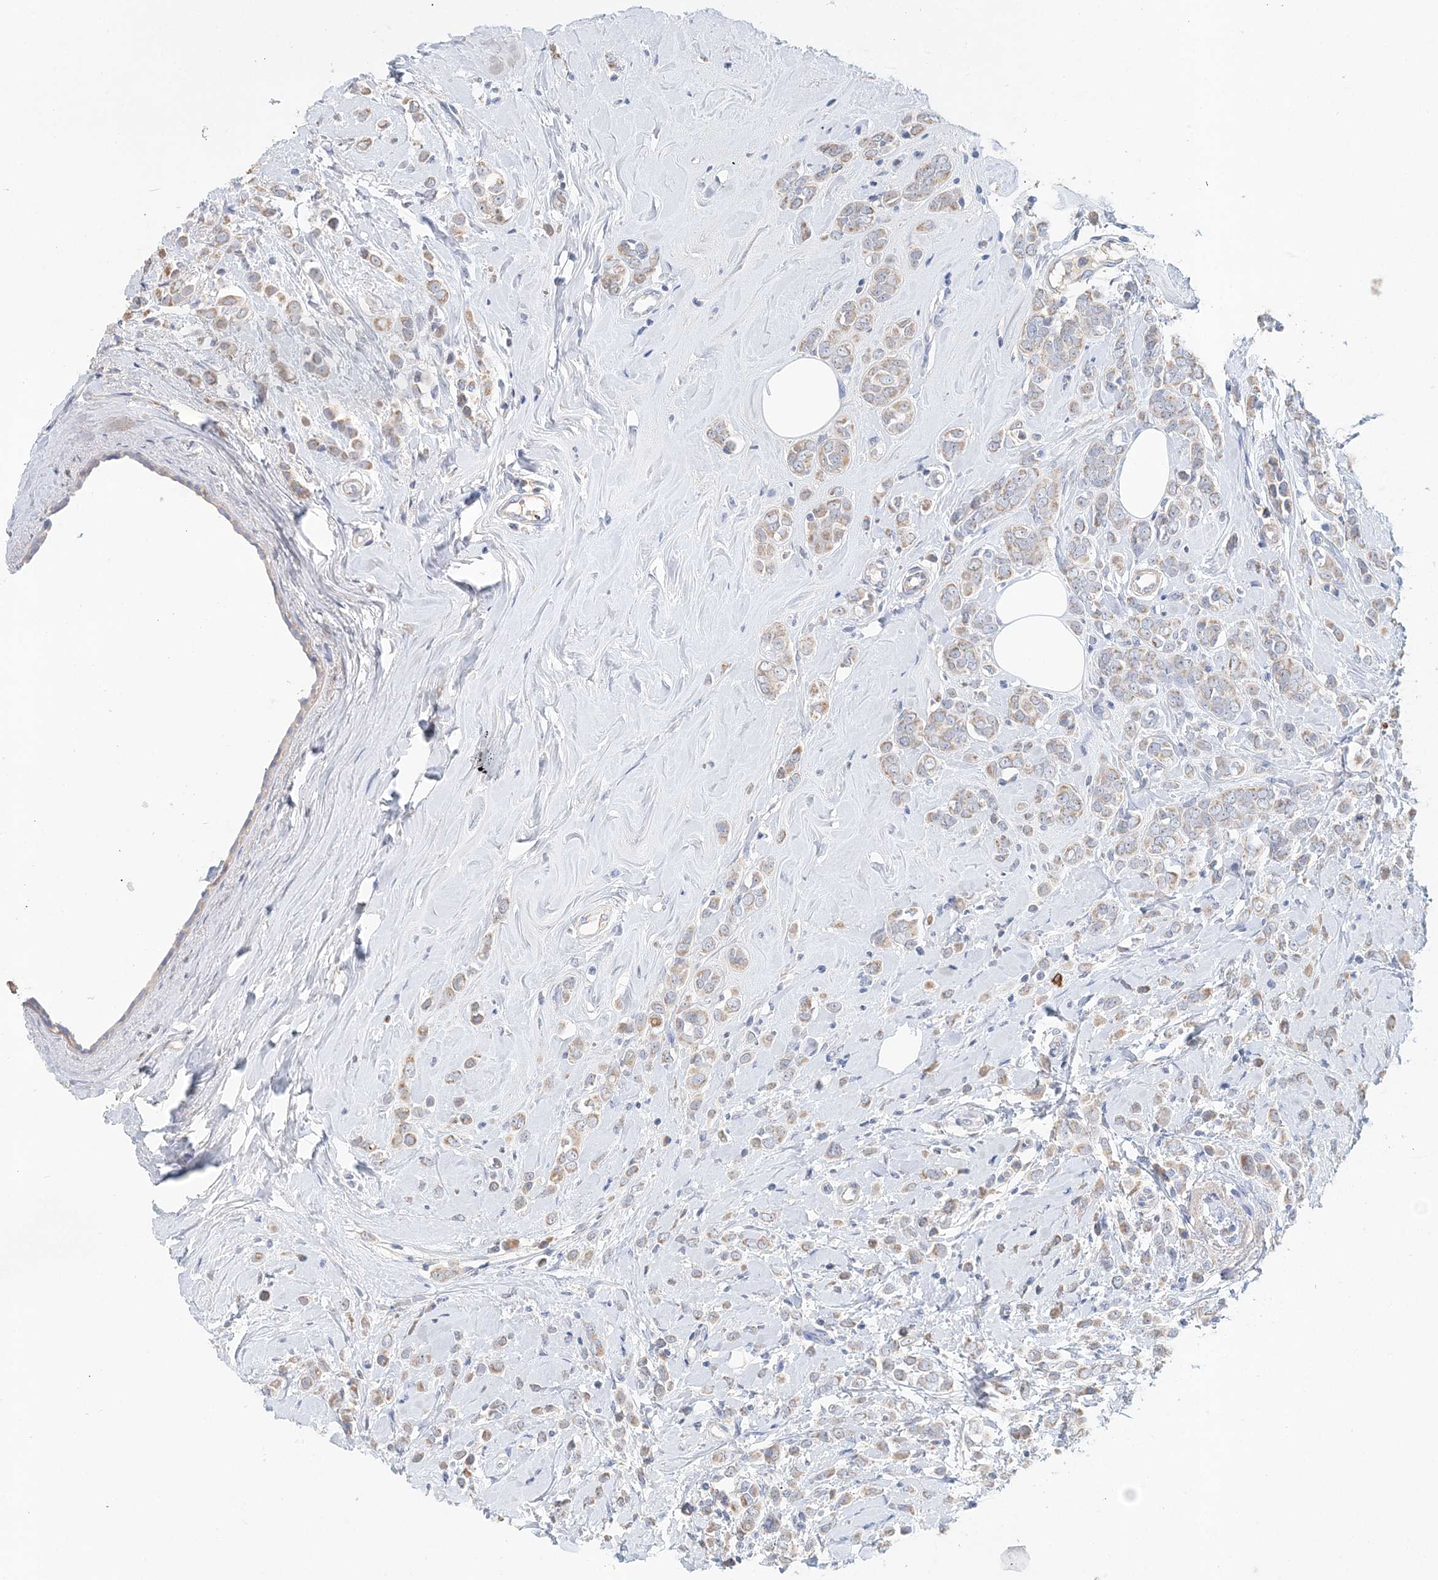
{"staining": {"intensity": "weak", "quantity": "25%-75%", "location": "cytoplasmic/membranous"}, "tissue": "breast cancer", "cell_type": "Tumor cells", "image_type": "cancer", "snomed": [{"axis": "morphology", "description": "Lobular carcinoma"}, {"axis": "topography", "description": "Breast"}], "caption": "Protein staining reveals weak cytoplasmic/membranous positivity in about 25%-75% of tumor cells in breast cancer (lobular carcinoma).", "gene": "LRRIQ4", "patient": {"sex": "female", "age": 47}}